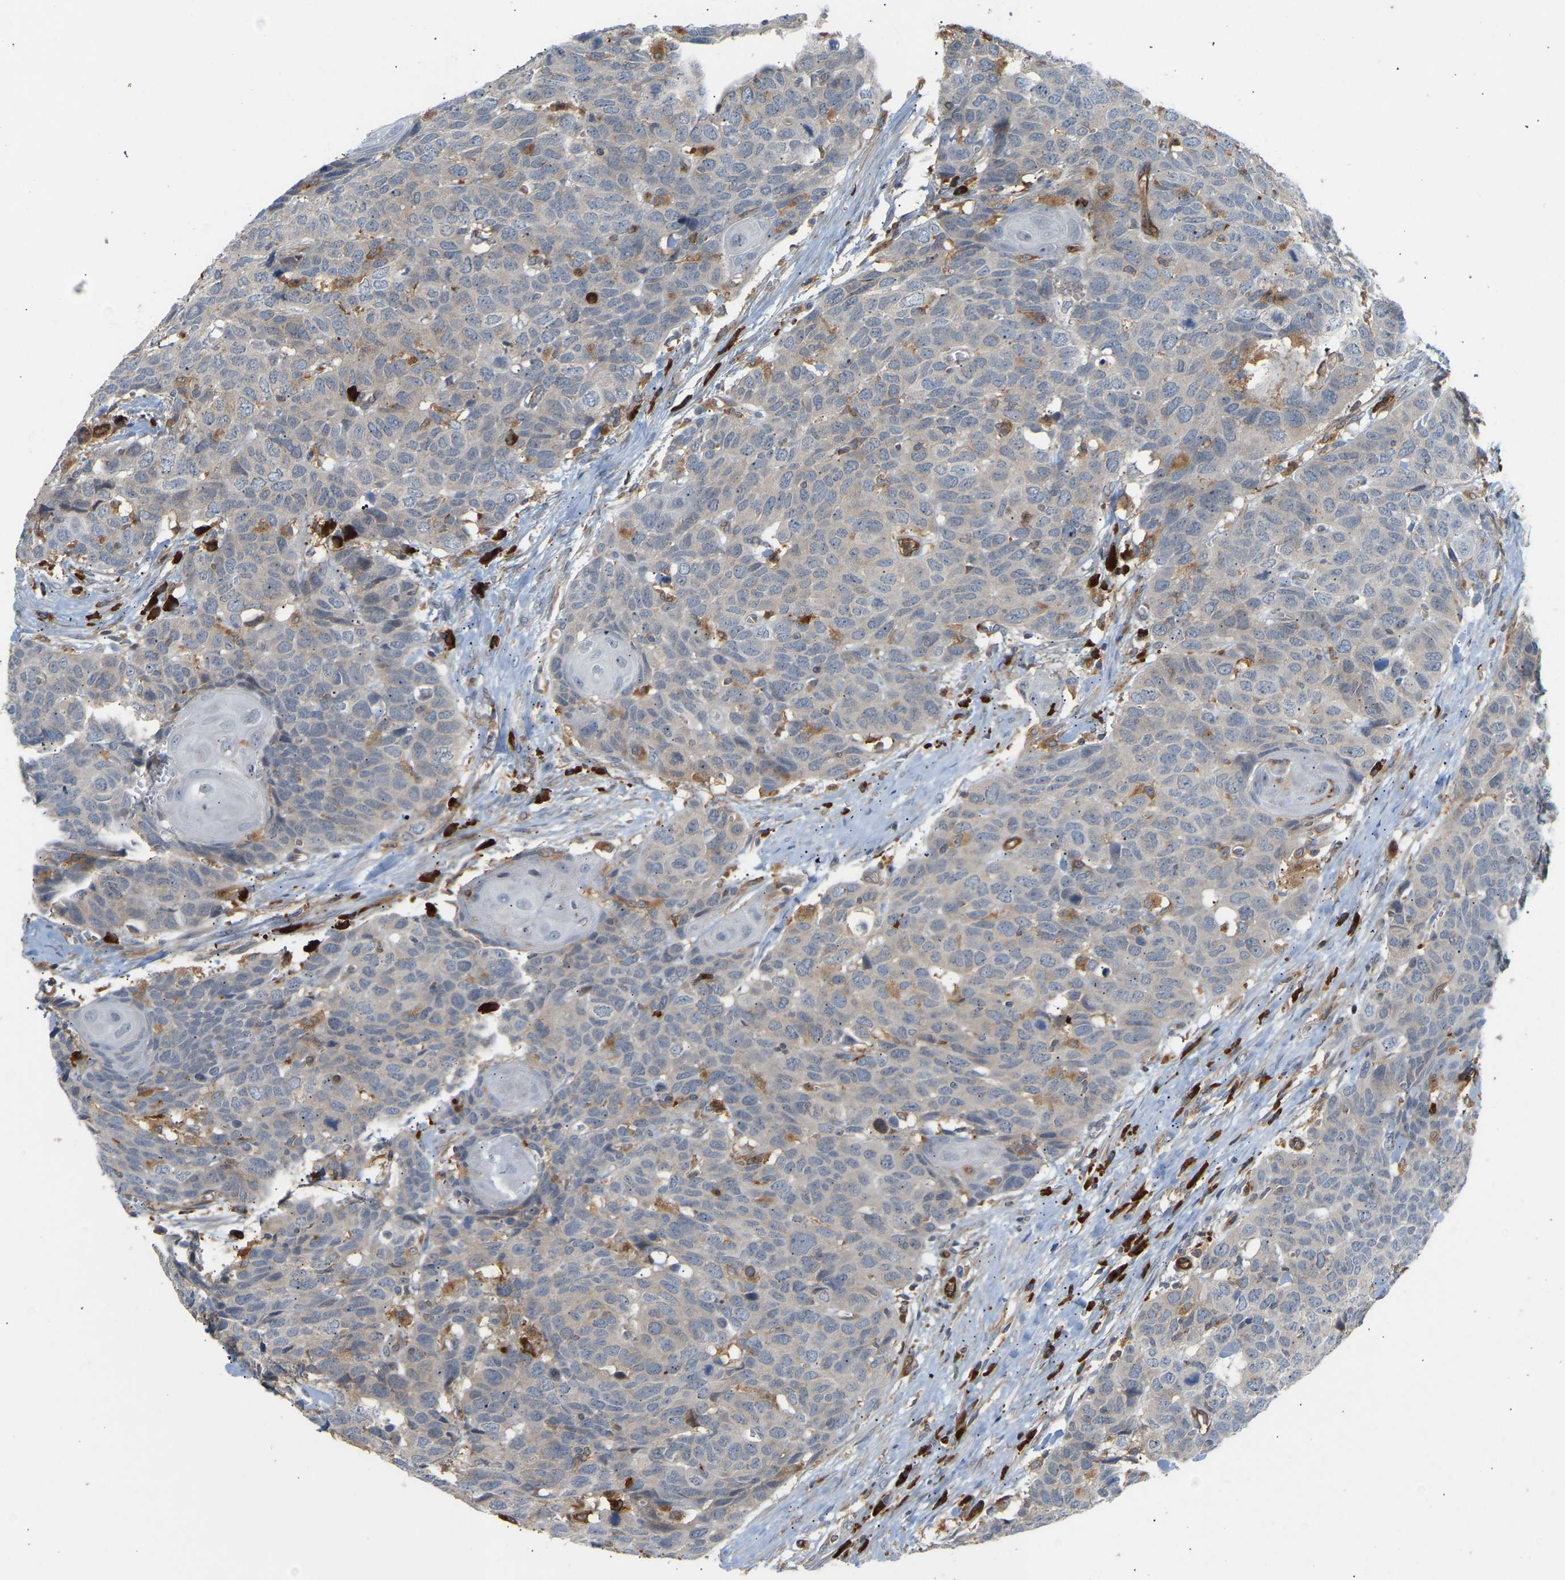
{"staining": {"intensity": "weak", "quantity": "<25%", "location": "cytoplasmic/membranous"}, "tissue": "head and neck cancer", "cell_type": "Tumor cells", "image_type": "cancer", "snomed": [{"axis": "morphology", "description": "Squamous cell carcinoma, NOS"}, {"axis": "topography", "description": "Head-Neck"}], "caption": "IHC histopathology image of neoplastic tissue: human squamous cell carcinoma (head and neck) stained with DAB (3,3'-diaminobenzidine) shows no significant protein positivity in tumor cells.", "gene": "PLCG2", "patient": {"sex": "male", "age": 66}}